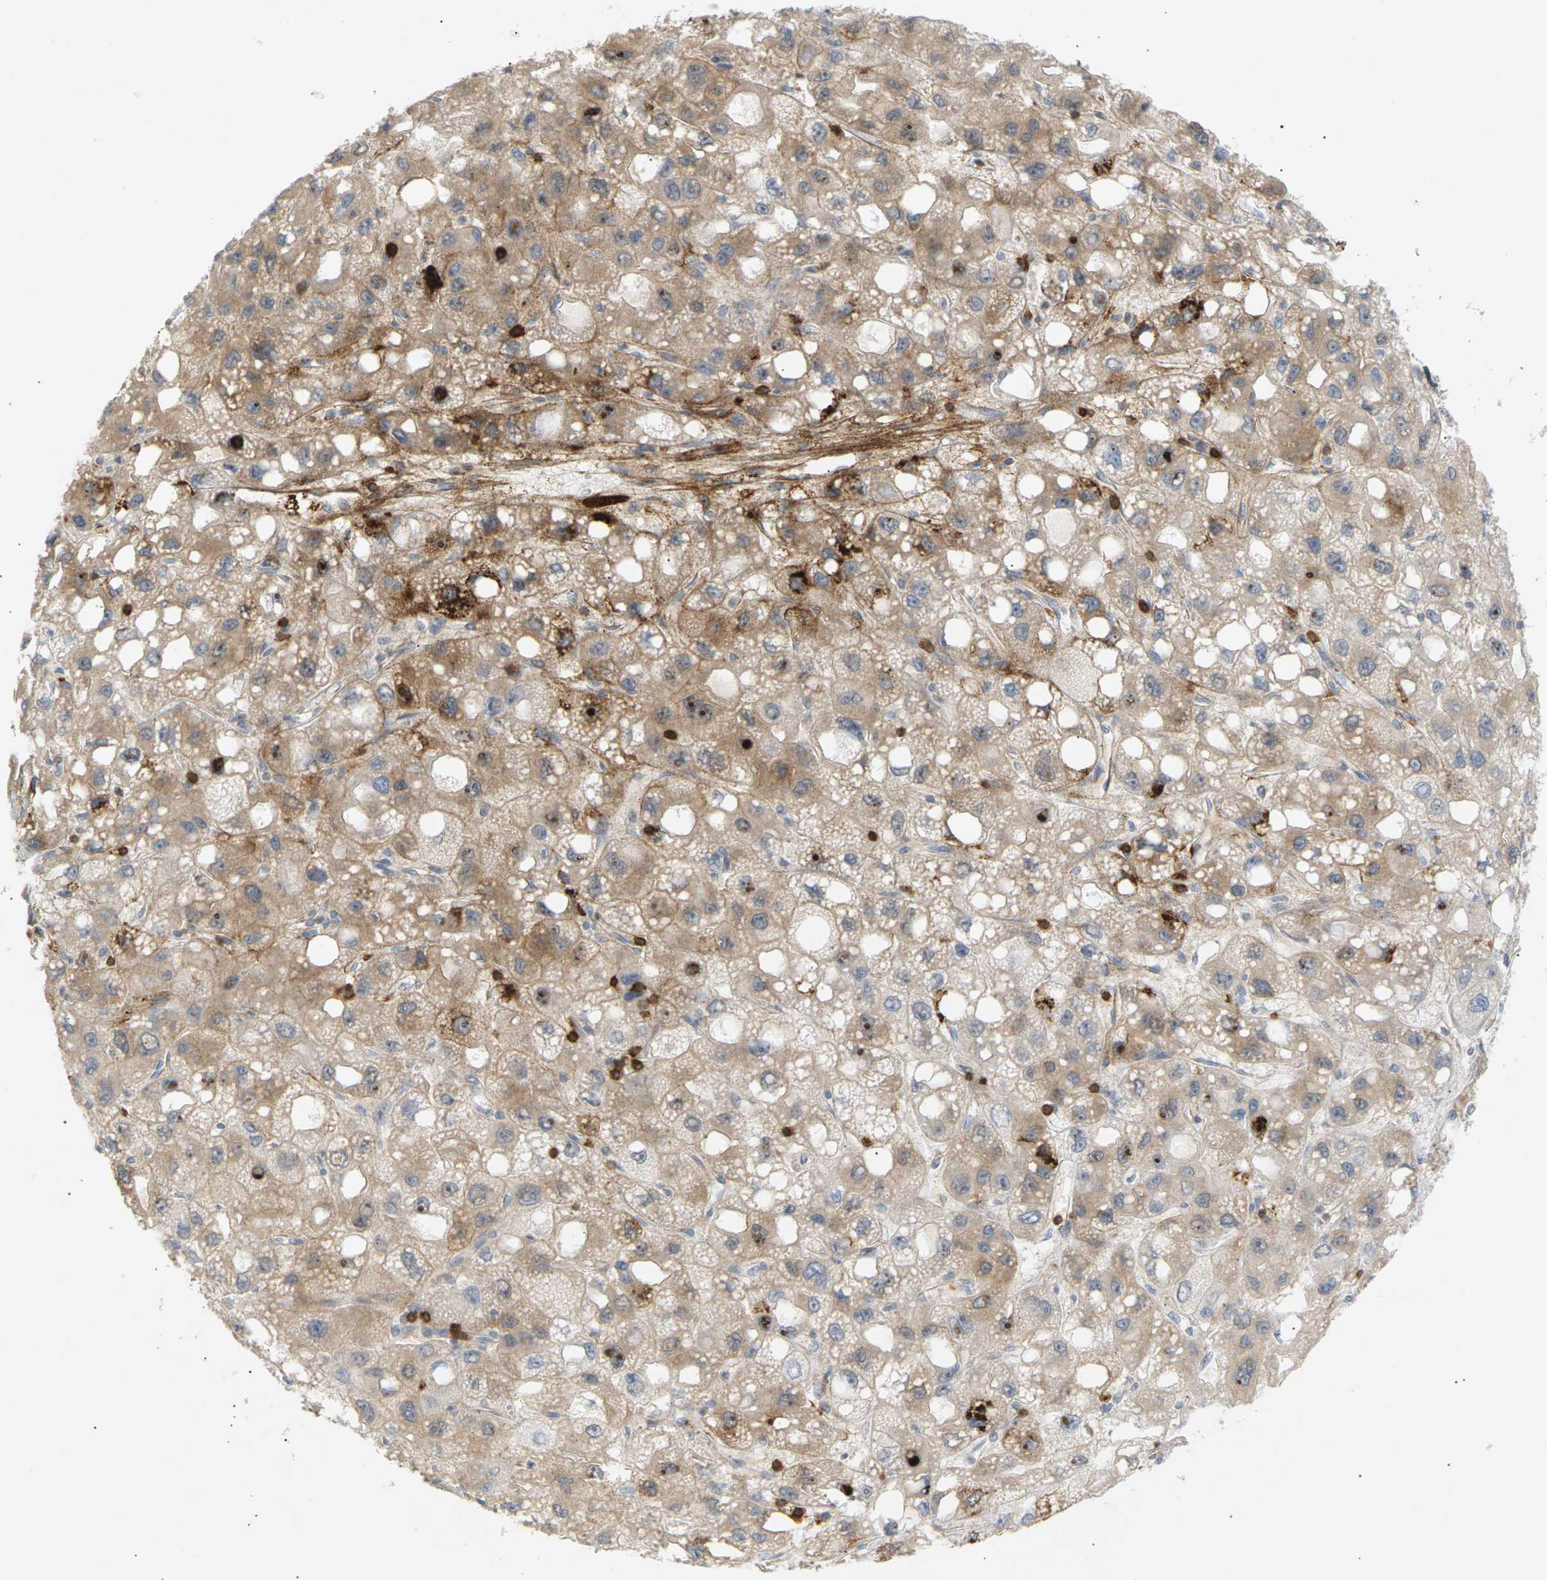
{"staining": {"intensity": "weak", "quantity": ">75%", "location": "cytoplasmic/membranous"}, "tissue": "liver cancer", "cell_type": "Tumor cells", "image_type": "cancer", "snomed": [{"axis": "morphology", "description": "Carcinoma, Hepatocellular, NOS"}, {"axis": "topography", "description": "Liver"}], "caption": "Weak cytoplasmic/membranous protein positivity is present in about >75% of tumor cells in liver cancer.", "gene": "LIME1", "patient": {"sex": "male", "age": 55}}